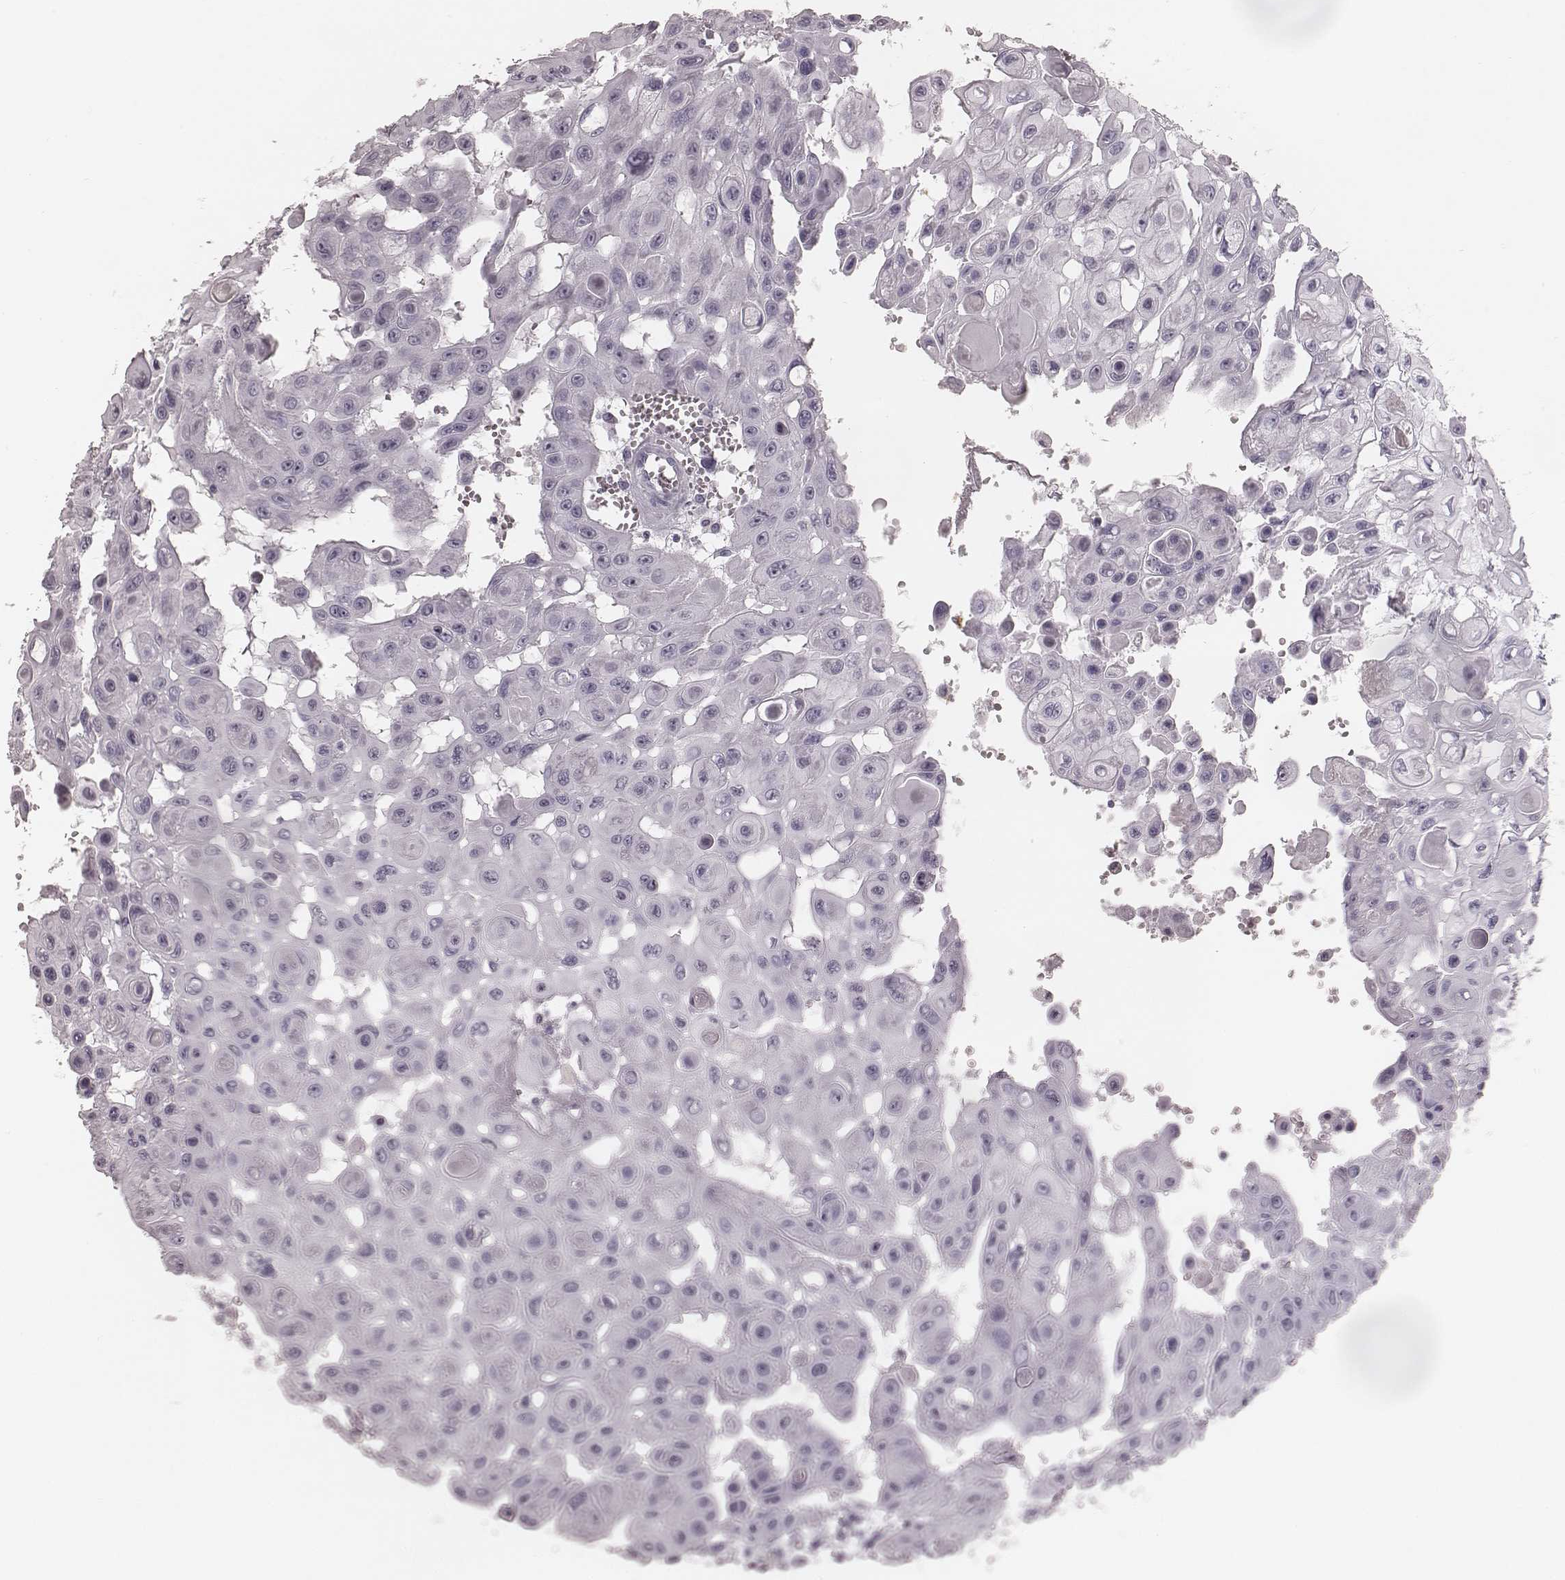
{"staining": {"intensity": "negative", "quantity": "none", "location": "none"}, "tissue": "head and neck cancer", "cell_type": "Tumor cells", "image_type": "cancer", "snomed": [{"axis": "morphology", "description": "Adenocarcinoma, NOS"}, {"axis": "topography", "description": "Head-Neck"}], "caption": "An IHC micrograph of head and neck adenocarcinoma is shown. There is no staining in tumor cells of head and neck adenocarcinoma.", "gene": "ELANE", "patient": {"sex": "male", "age": 73}}